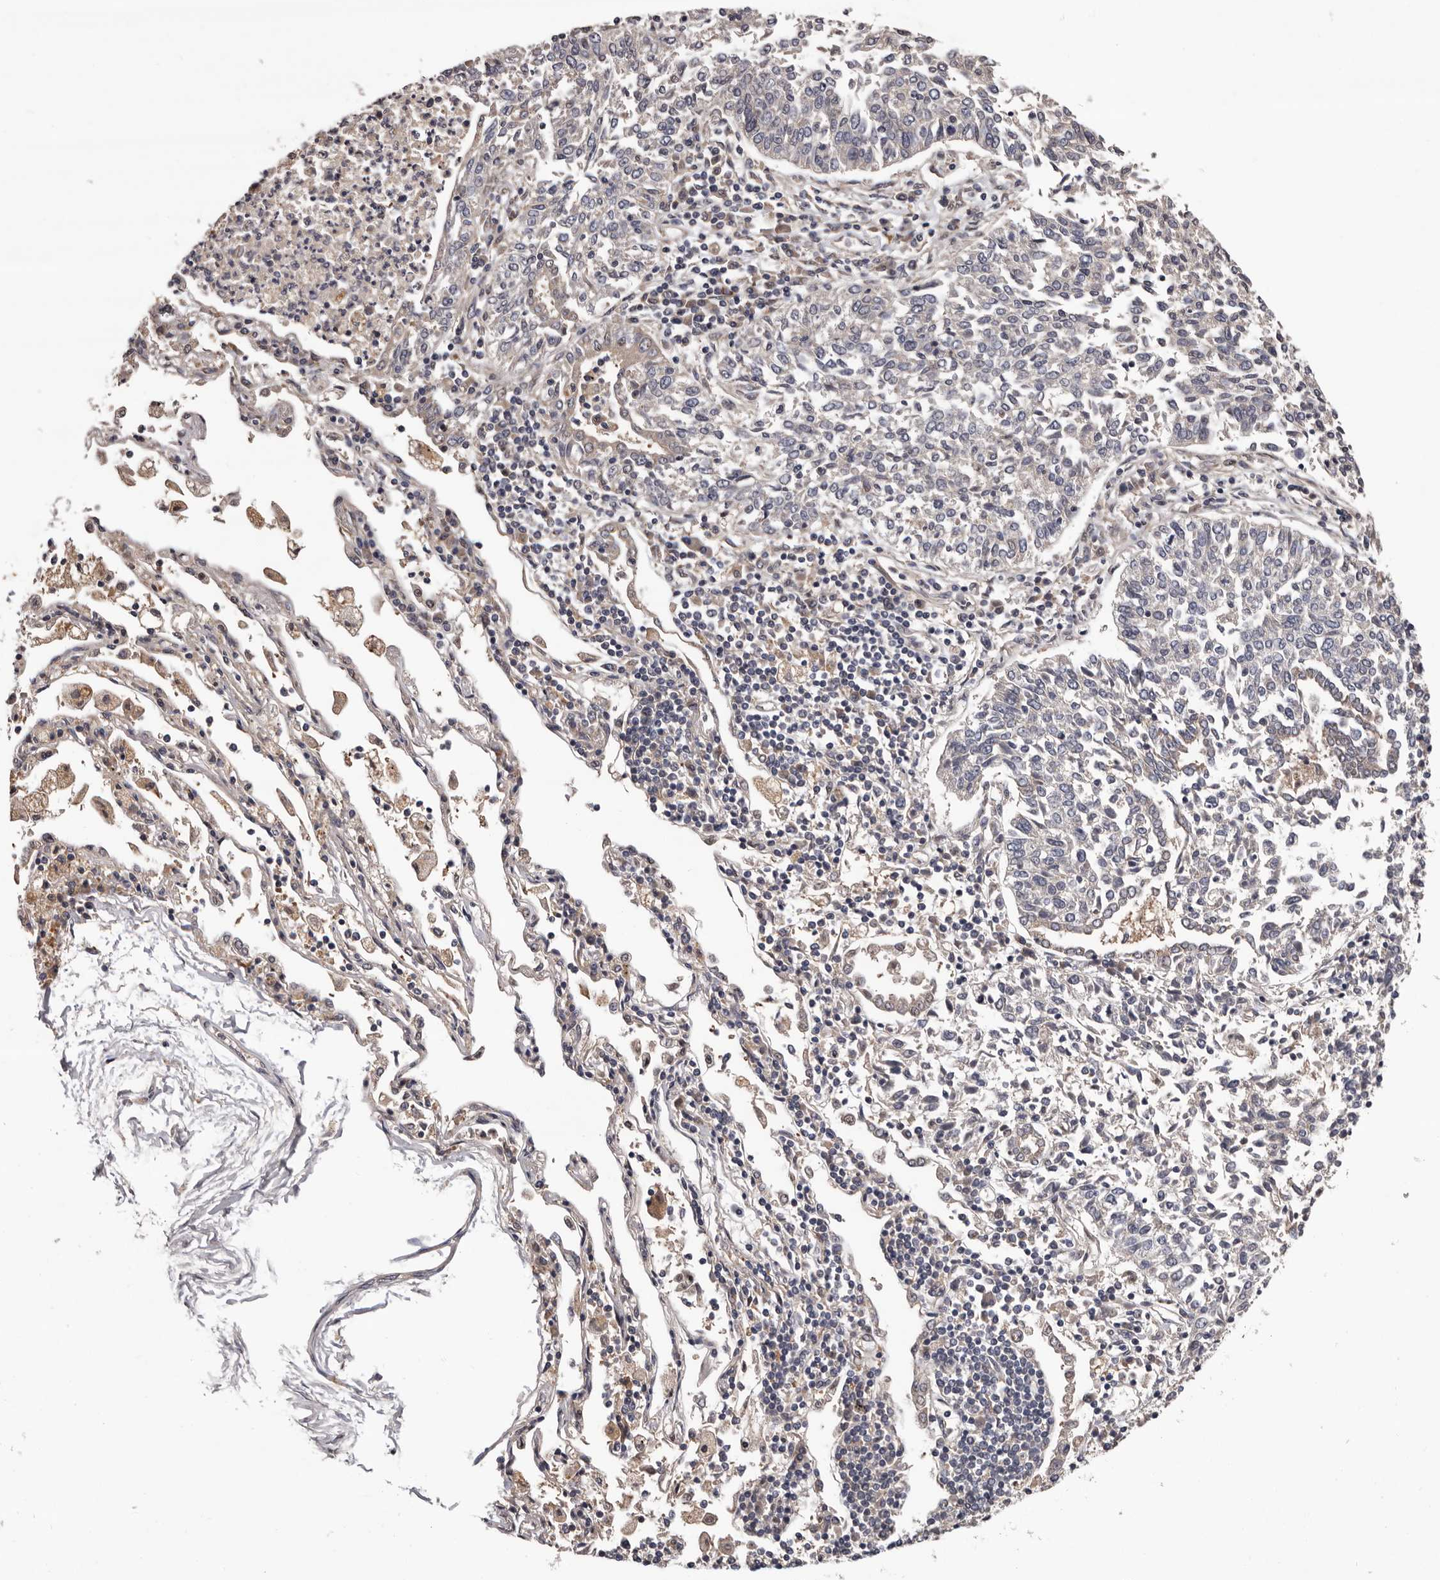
{"staining": {"intensity": "negative", "quantity": "none", "location": "none"}, "tissue": "lung cancer", "cell_type": "Tumor cells", "image_type": "cancer", "snomed": [{"axis": "morphology", "description": "Normal tissue, NOS"}, {"axis": "morphology", "description": "Squamous cell carcinoma, NOS"}, {"axis": "topography", "description": "Cartilage tissue"}, {"axis": "topography", "description": "Lung"}, {"axis": "topography", "description": "Peripheral nerve tissue"}], "caption": "Tumor cells show no significant protein expression in lung cancer (squamous cell carcinoma).", "gene": "PRKD1", "patient": {"sex": "female", "age": 49}}